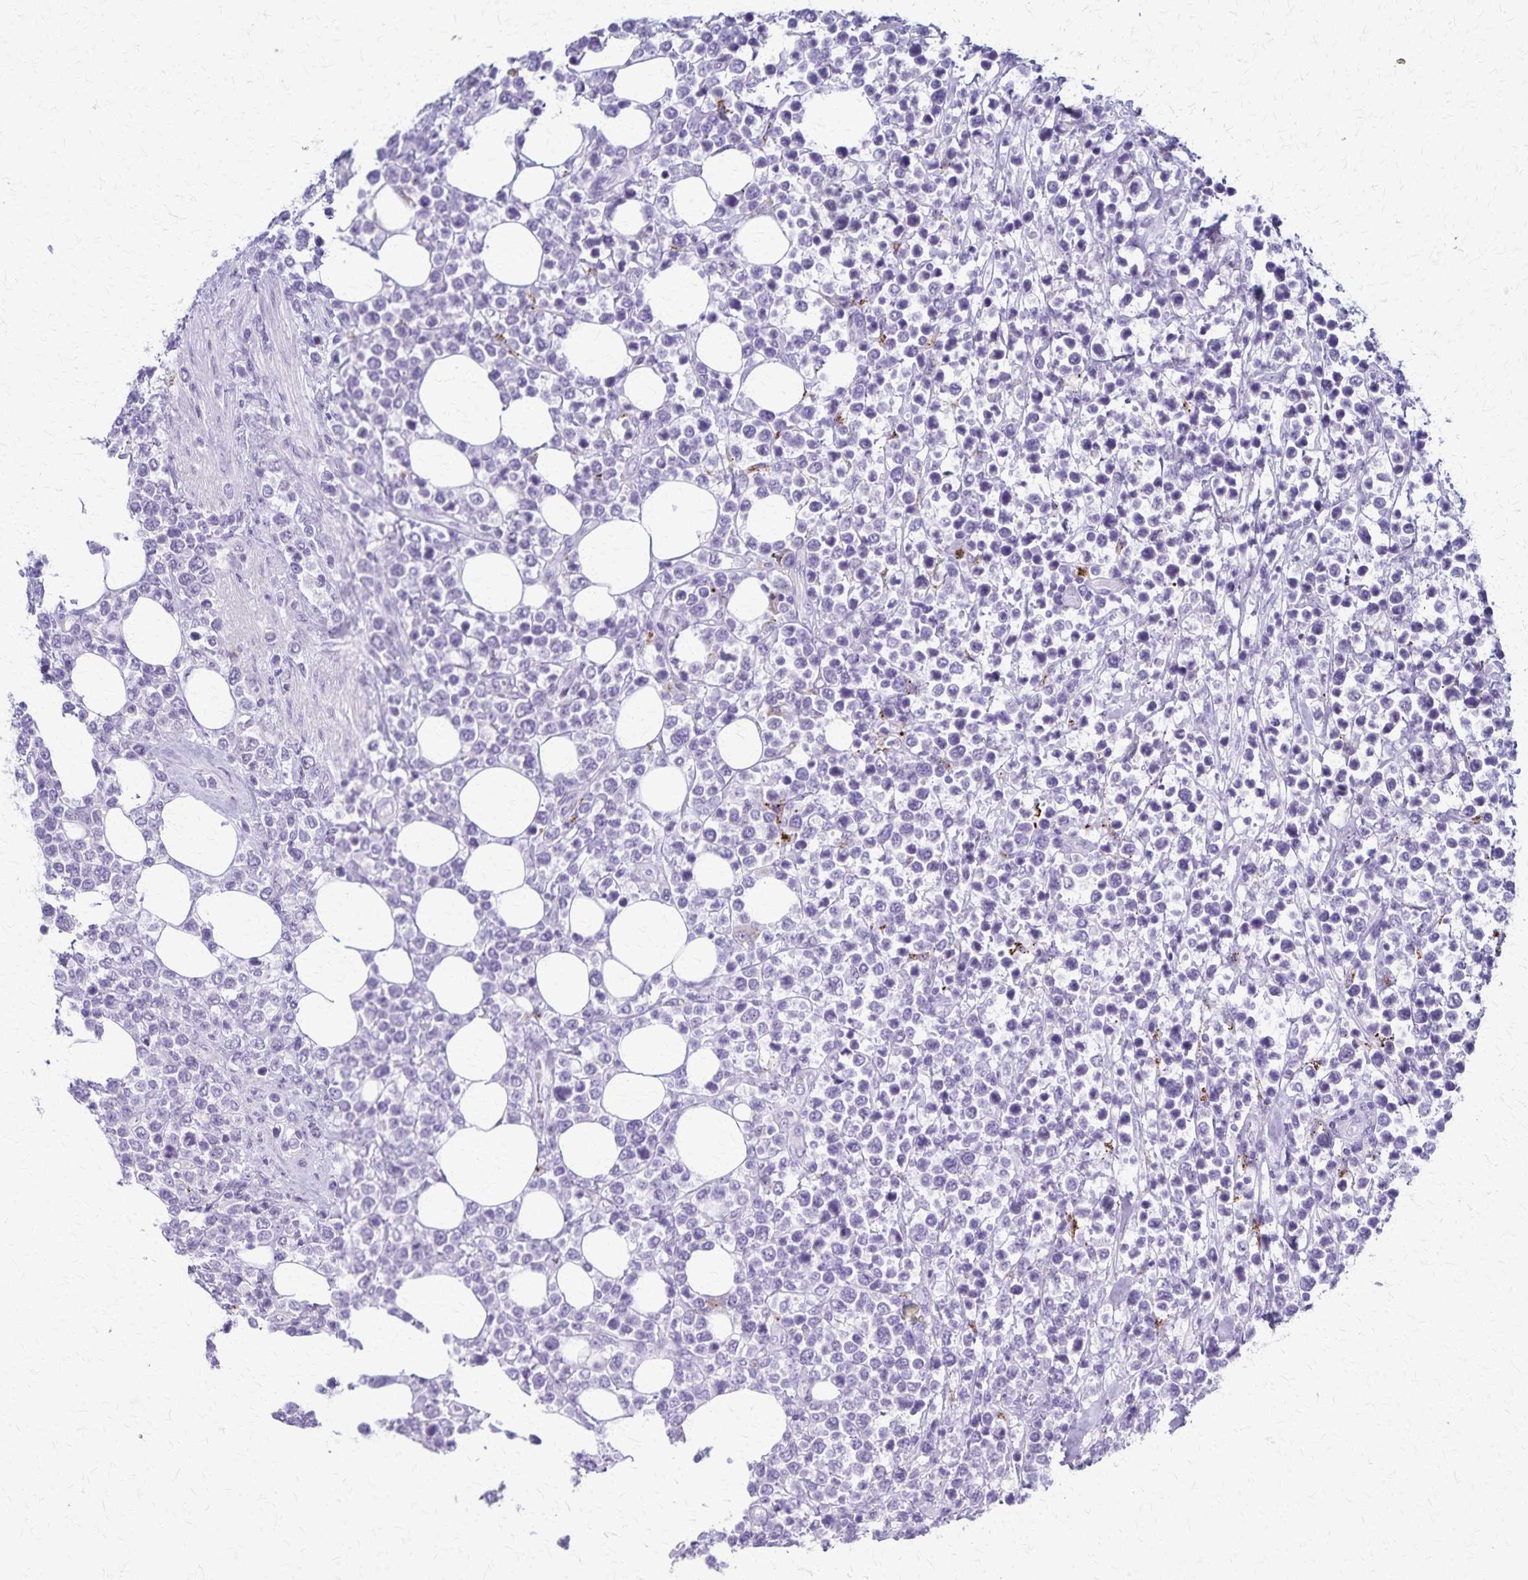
{"staining": {"intensity": "negative", "quantity": "none", "location": "none"}, "tissue": "lymphoma", "cell_type": "Tumor cells", "image_type": "cancer", "snomed": [{"axis": "morphology", "description": "Malignant lymphoma, non-Hodgkin's type, High grade"}, {"axis": "topography", "description": "Soft tissue"}], "caption": "DAB immunohistochemical staining of high-grade malignant lymphoma, non-Hodgkin's type reveals no significant positivity in tumor cells.", "gene": "TMEM60", "patient": {"sex": "female", "age": 56}}